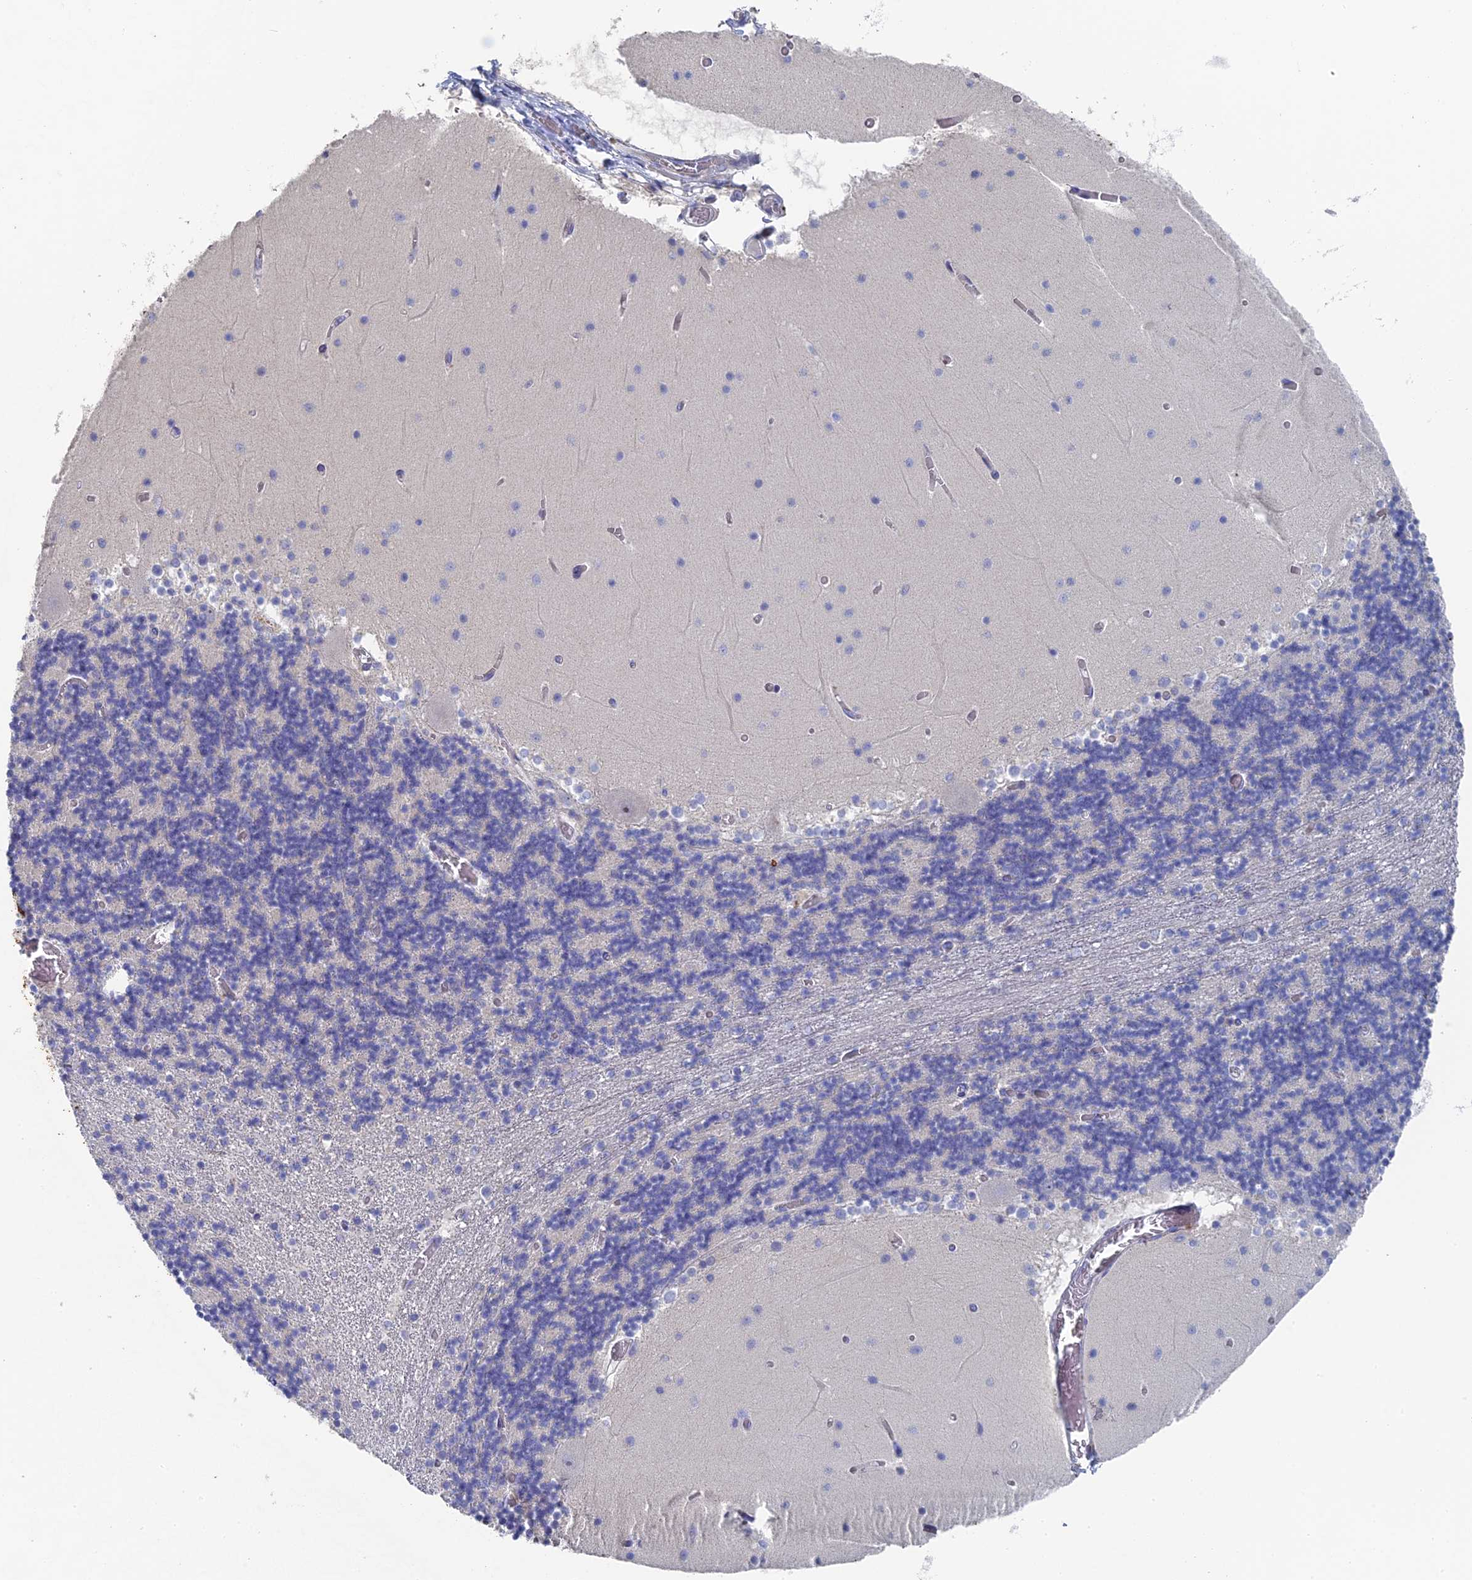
{"staining": {"intensity": "negative", "quantity": "none", "location": "none"}, "tissue": "cerebellum", "cell_type": "Cells in granular layer", "image_type": "normal", "snomed": [{"axis": "morphology", "description": "Normal tissue, NOS"}, {"axis": "topography", "description": "Cerebellum"}], "caption": "Unremarkable cerebellum was stained to show a protein in brown. There is no significant positivity in cells in granular layer. (Stains: DAB immunohistochemistry (IHC) with hematoxylin counter stain, Microscopy: brightfield microscopy at high magnification).", "gene": "SRFBP1", "patient": {"sex": "female", "age": 28}}